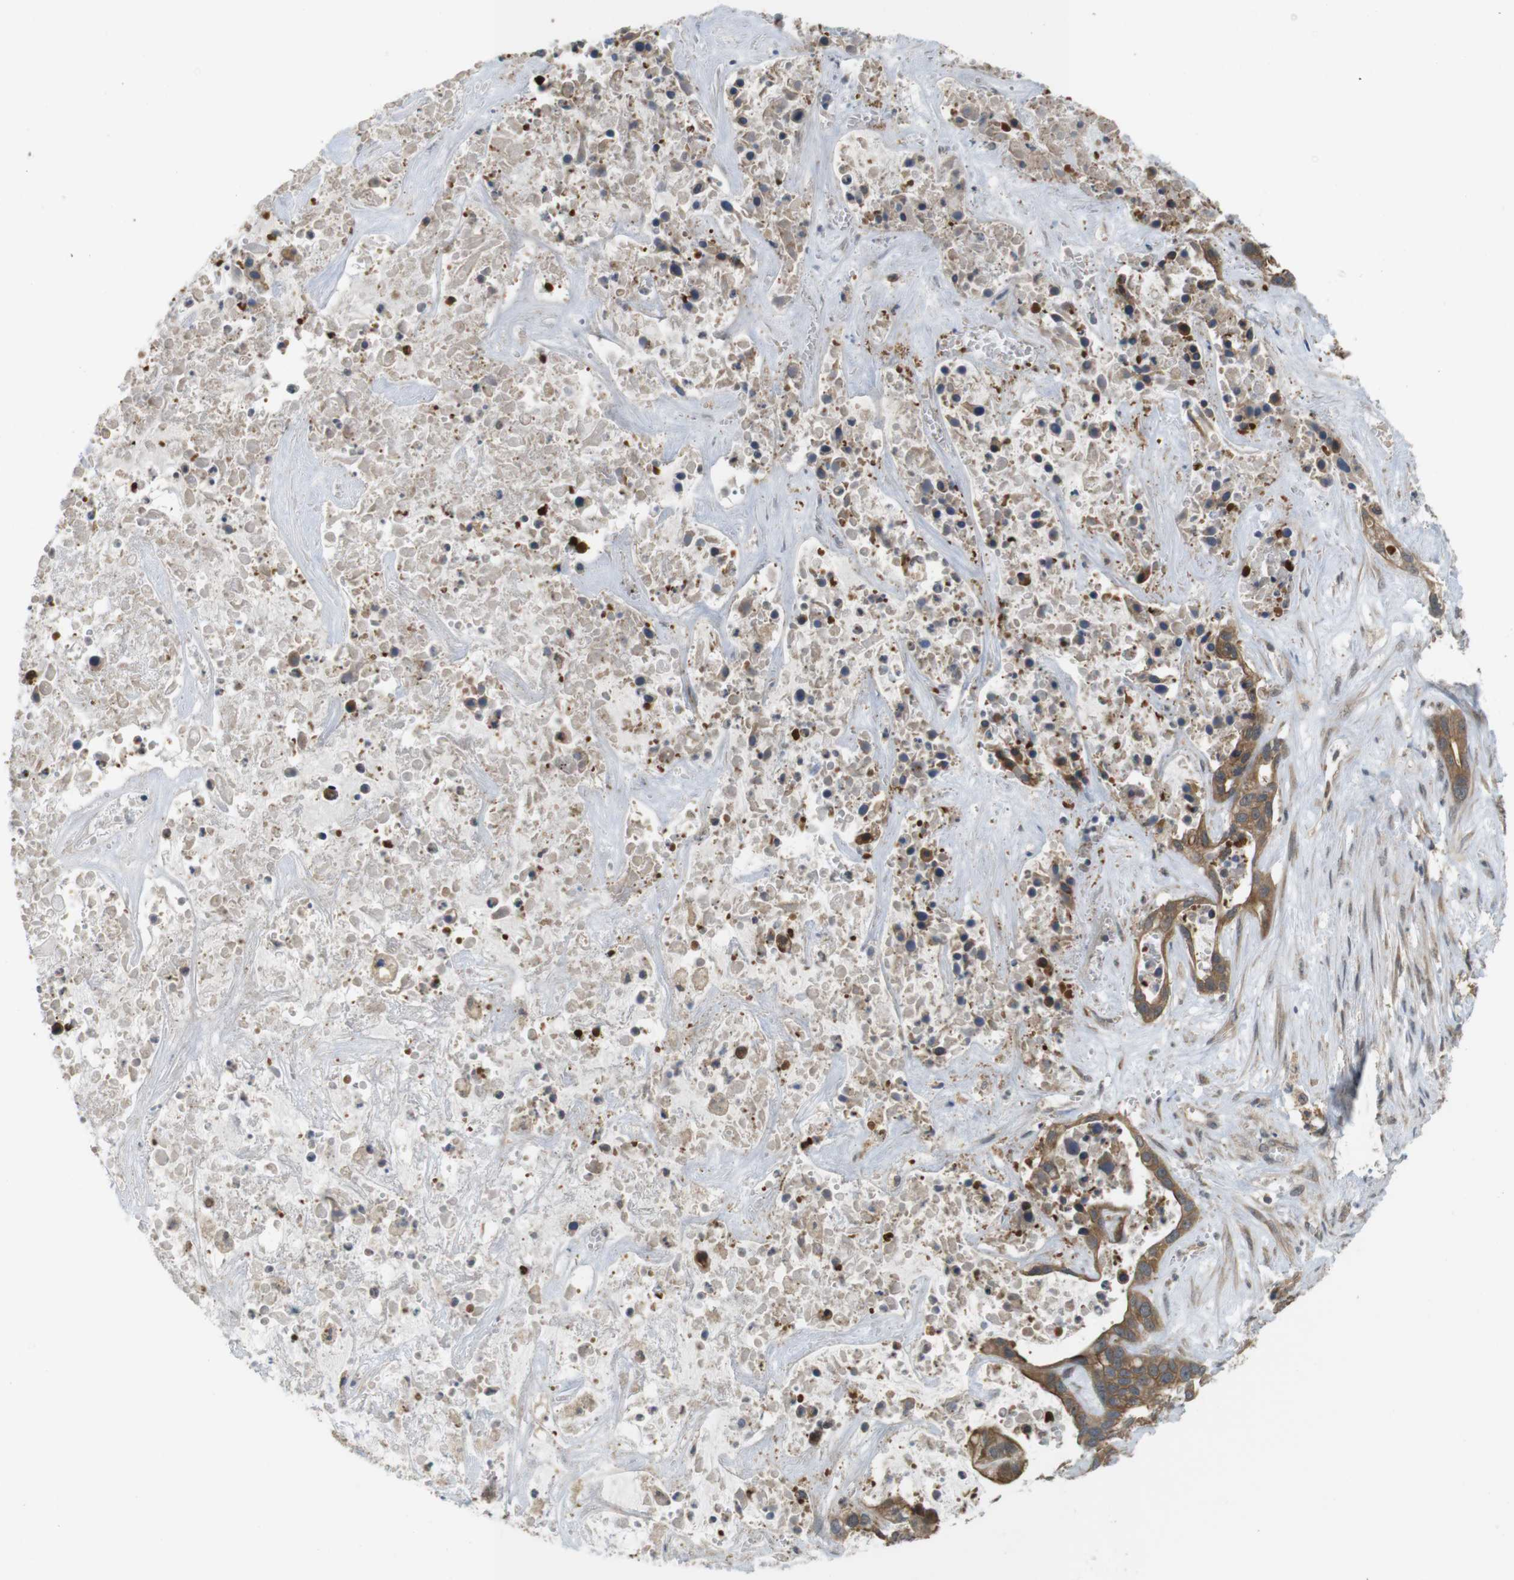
{"staining": {"intensity": "moderate", "quantity": ">75%", "location": "cytoplasmic/membranous"}, "tissue": "liver cancer", "cell_type": "Tumor cells", "image_type": "cancer", "snomed": [{"axis": "morphology", "description": "Cholangiocarcinoma"}, {"axis": "topography", "description": "Liver"}], "caption": "The photomicrograph displays a brown stain indicating the presence of a protein in the cytoplasmic/membranous of tumor cells in liver cholangiocarcinoma. The staining is performed using DAB brown chromogen to label protein expression. The nuclei are counter-stained blue using hematoxylin.", "gene": "RNF130", "patient": {"sex": "female", "age": 65}}